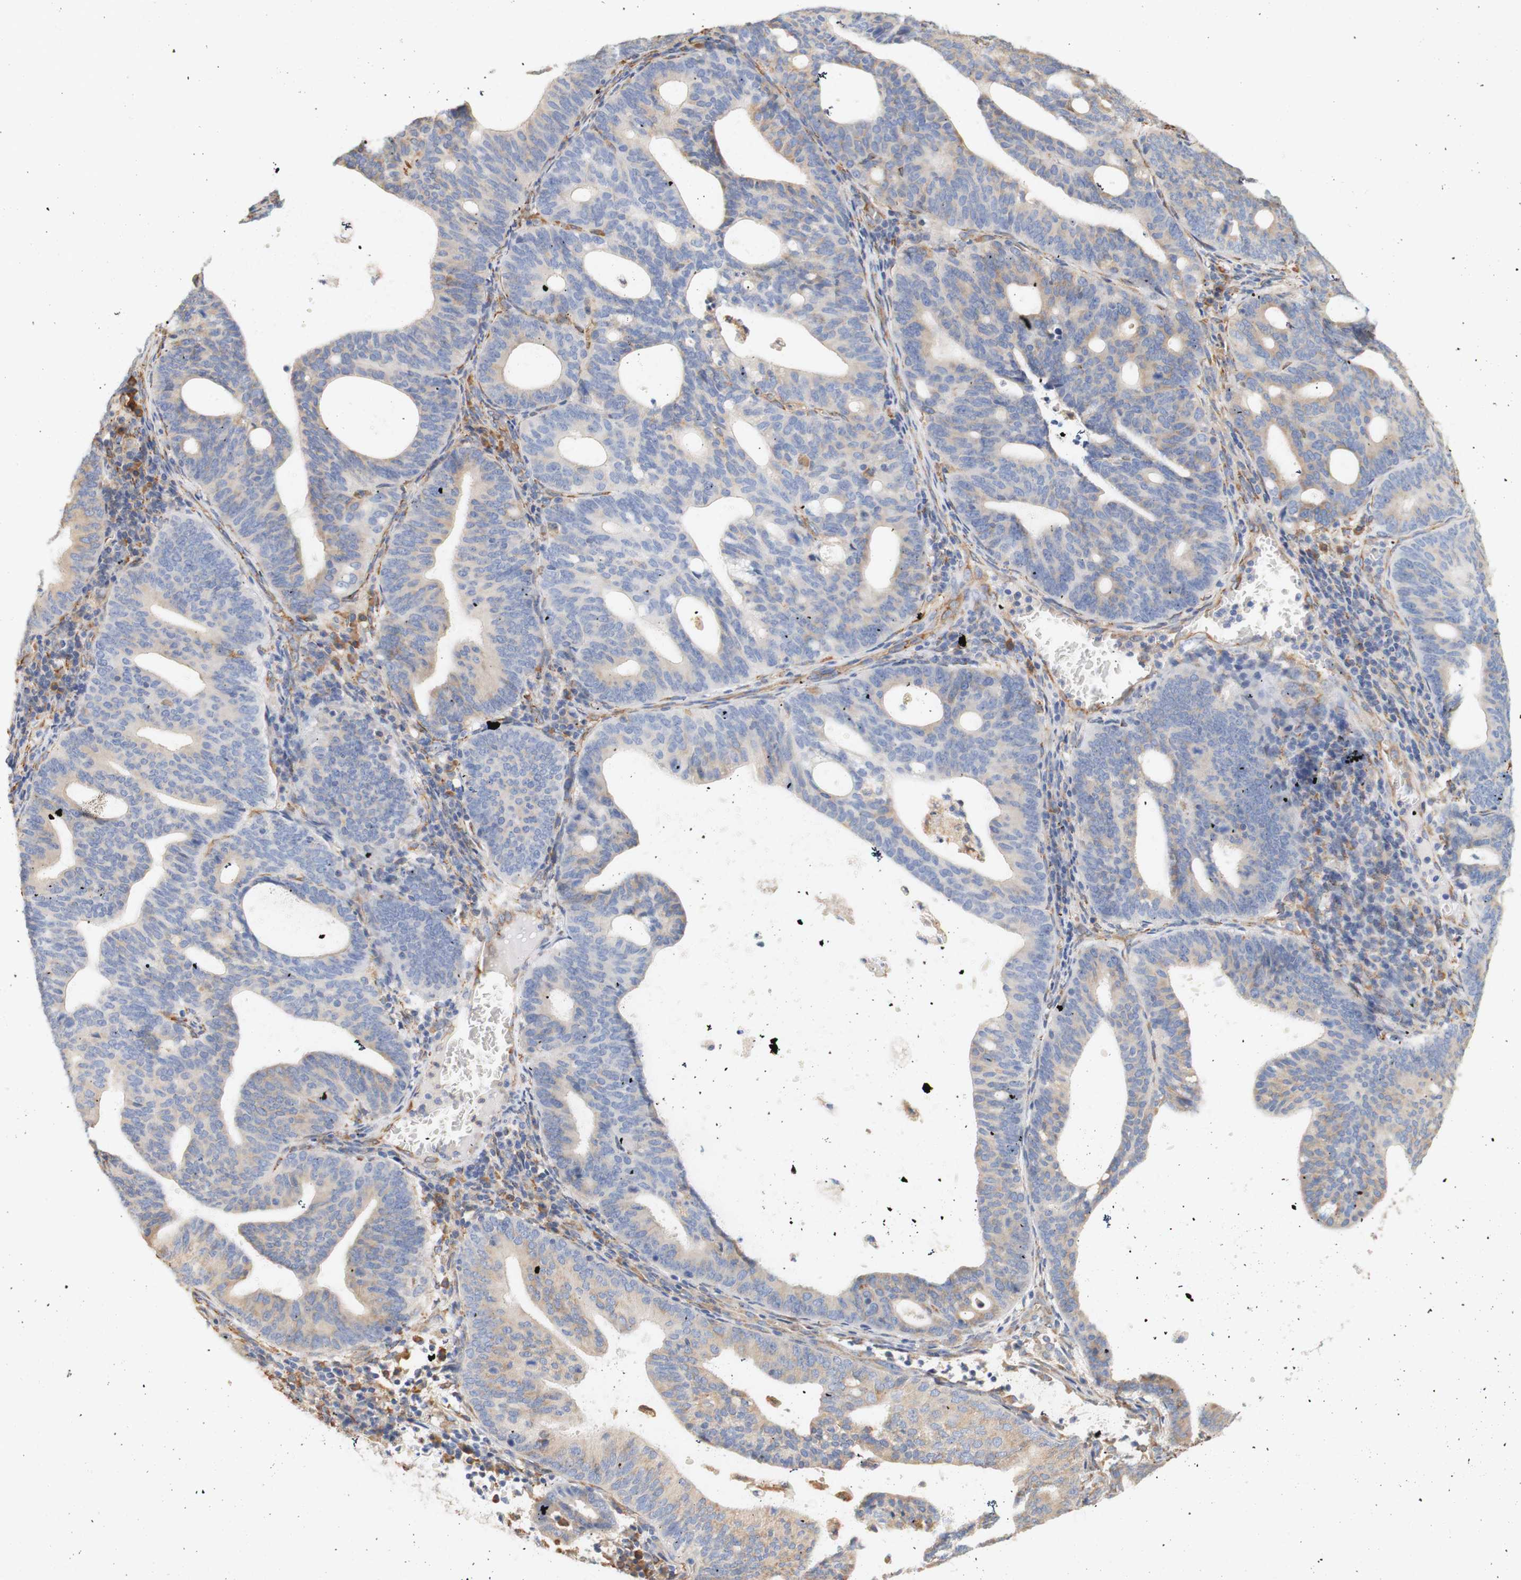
{"staining": {"intensity": "weak", "quantity": "25%-75%", "location": "cytoplasmic/membranous"}, "tissue": "endometrial cancer", "cell_type": "Tumor cells", "image_type": "cancer", "snomed": [{"axis": "morphology", "description": "Adenocarcinoma, NOS"}, {"axis": "topography", "description": "Uterus"}], "caption": "An IHC histopathology image of neoplastic tissue is shown. Protein staining in brown shows weak cytoplasmic/membranous positivity in endometrial cancer within tumor cells. The protein of interest is shown in brown color, while the nuclei are stained blue.", "gene": "EIF2AK4", "patient": {"sex": "female", "age": 83}}